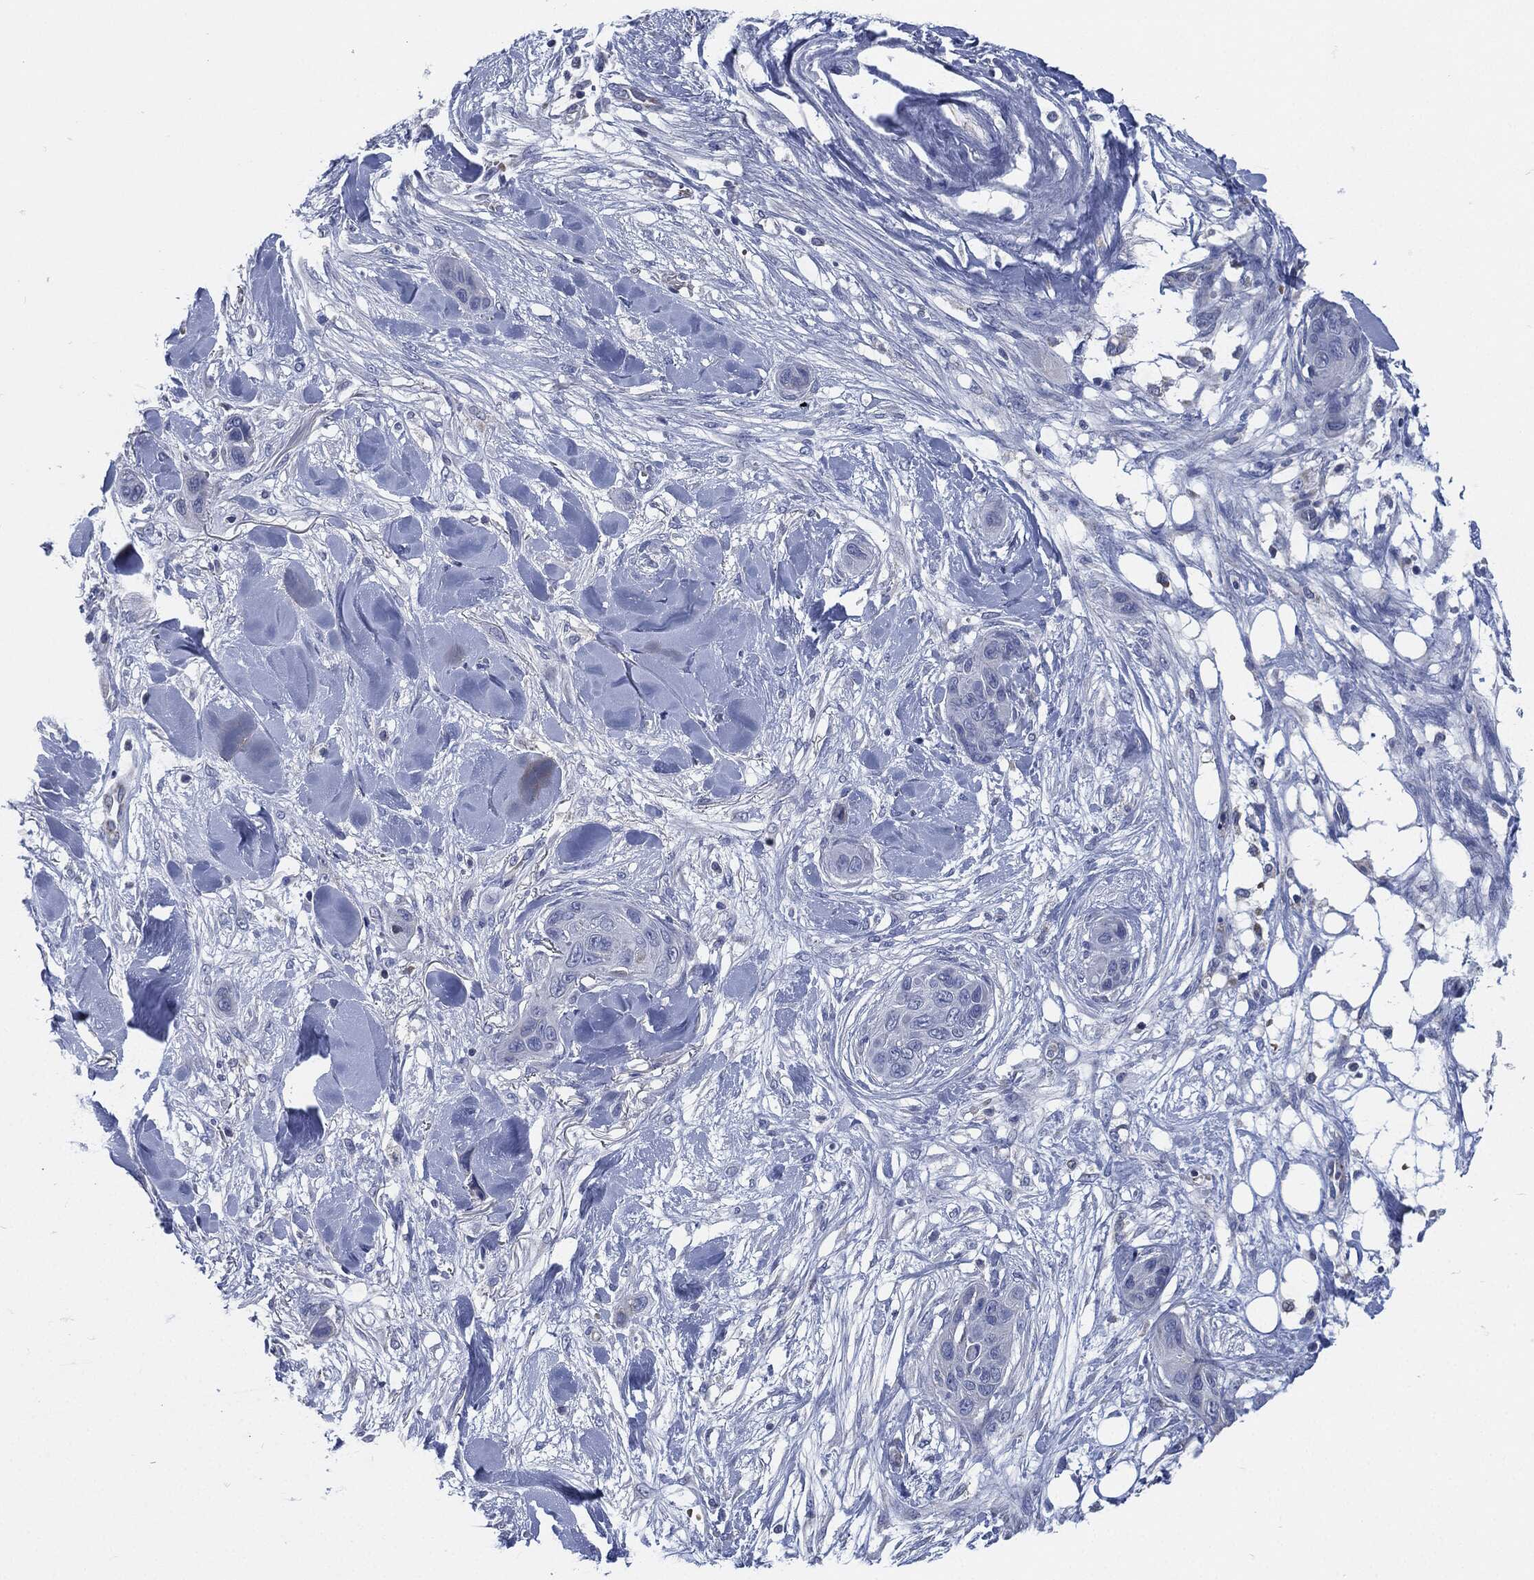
{"staining": {"intensity": "negative", "quantity": "none", "location": "none"}, "tissue": "skin cancer", "cell_type": "Tumor cells", "image_type": "cancer", "snomed": [{"axis": "morphology", "description": "Squamous cell carcinoma, NOS"}, {"axis": "topography", "description": "Skin"}], "caption": "This is an immunohistochemistry histopathology image of skin cancer (squamous cell carcinoma). There is no expression in tumor cells.", "gene": "SIGLEC9", "patient": {"sex": "male", "age": 78}}